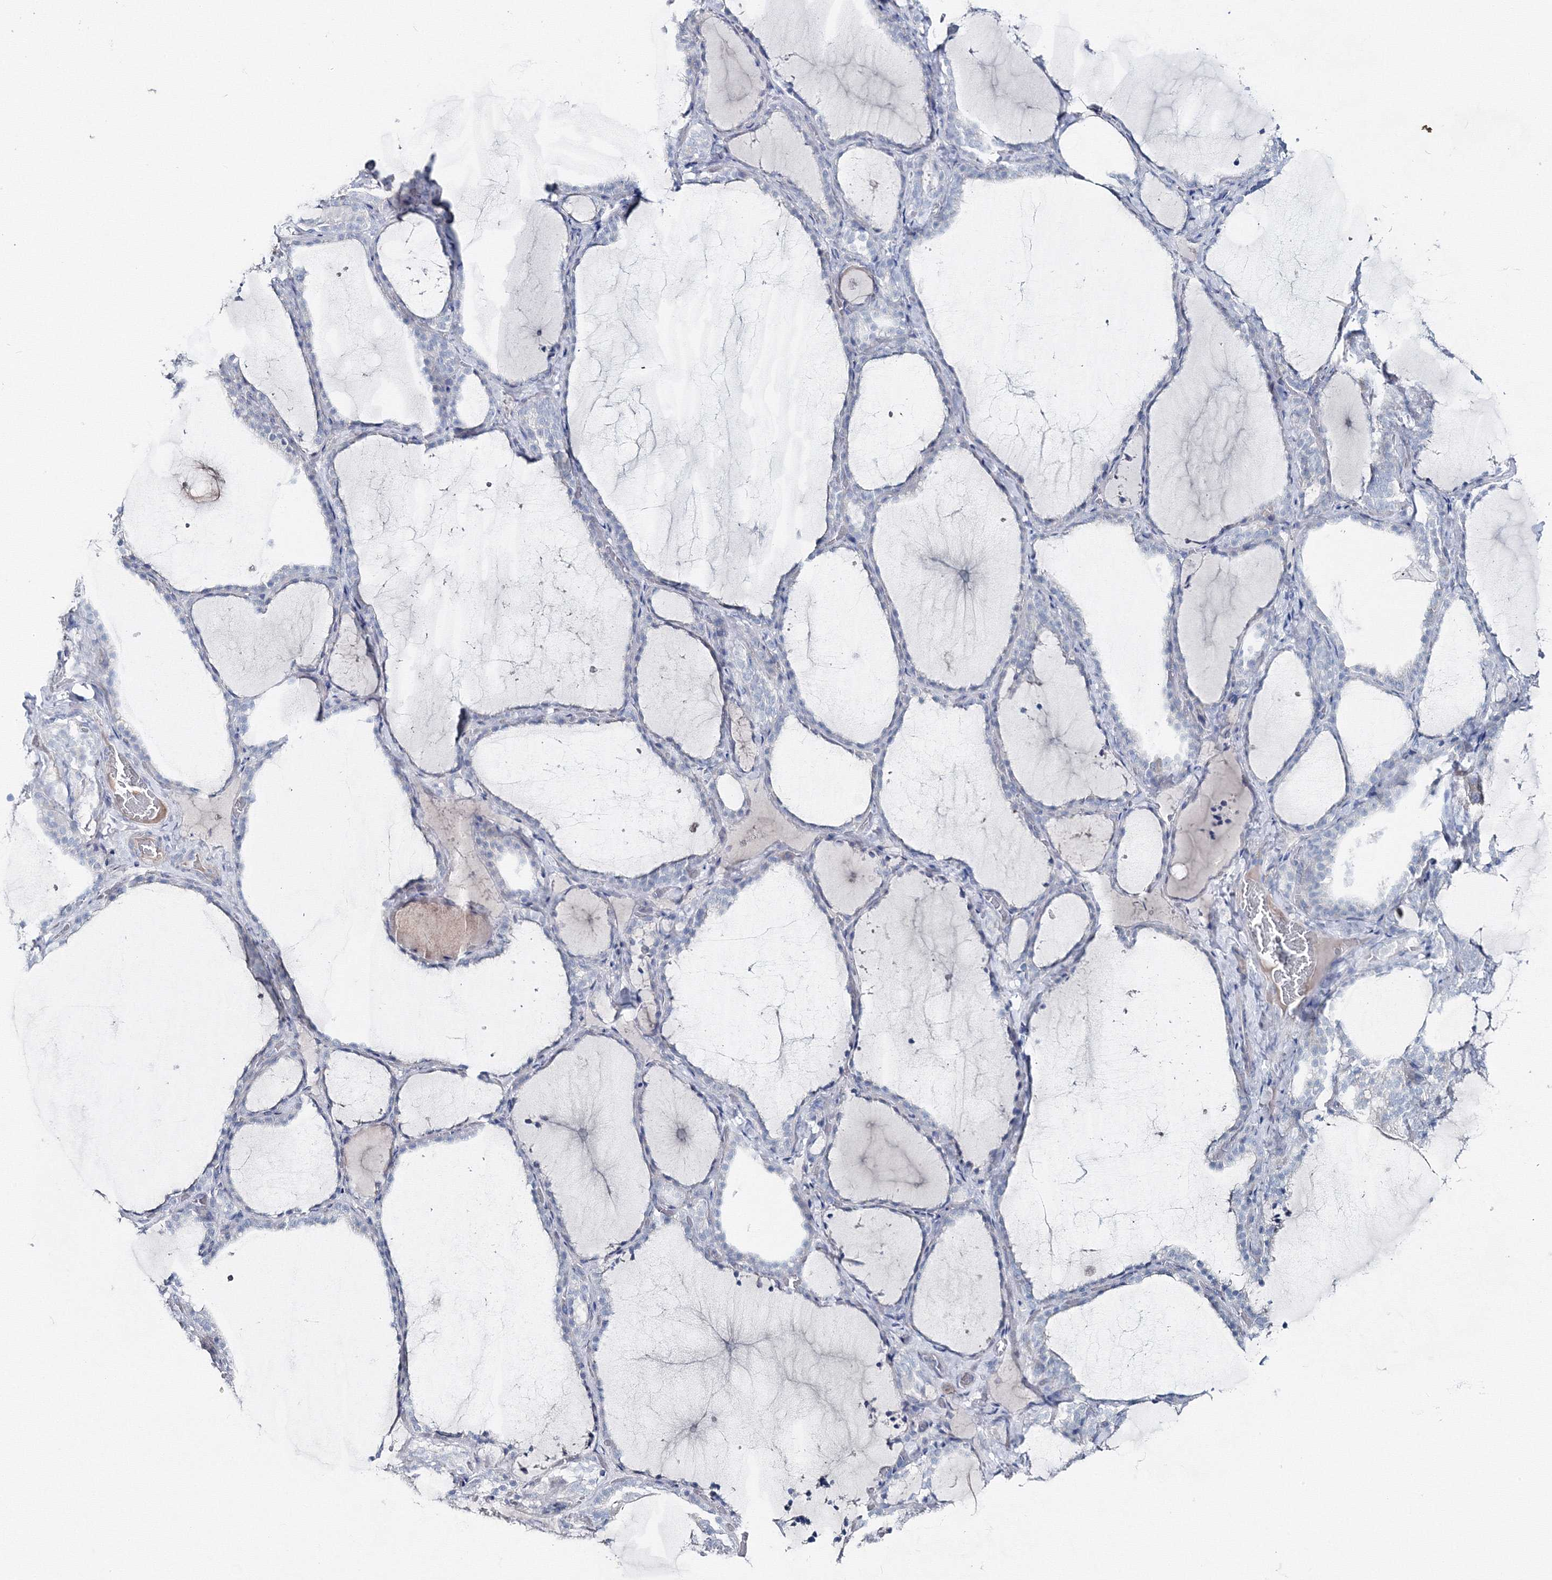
{"staining": {"intensity": "negative", "quantity": "none", "location": "none"}, "tissue": "thyroid gland", "cell_type": "Glandular cells", "image_type": "normal", "snomed": [{"axis": "morphology", "description": "Normal tissue, NOS"}, {"axis": "topography", "description": "Thyroid gland"}], "caption": "The immunohistochemistry (IHC) micrograph has no significant positivity in glandular cells of thyroid gland.", "gene": "GCKR", "patient": {"sex": "female", "age": 22}}